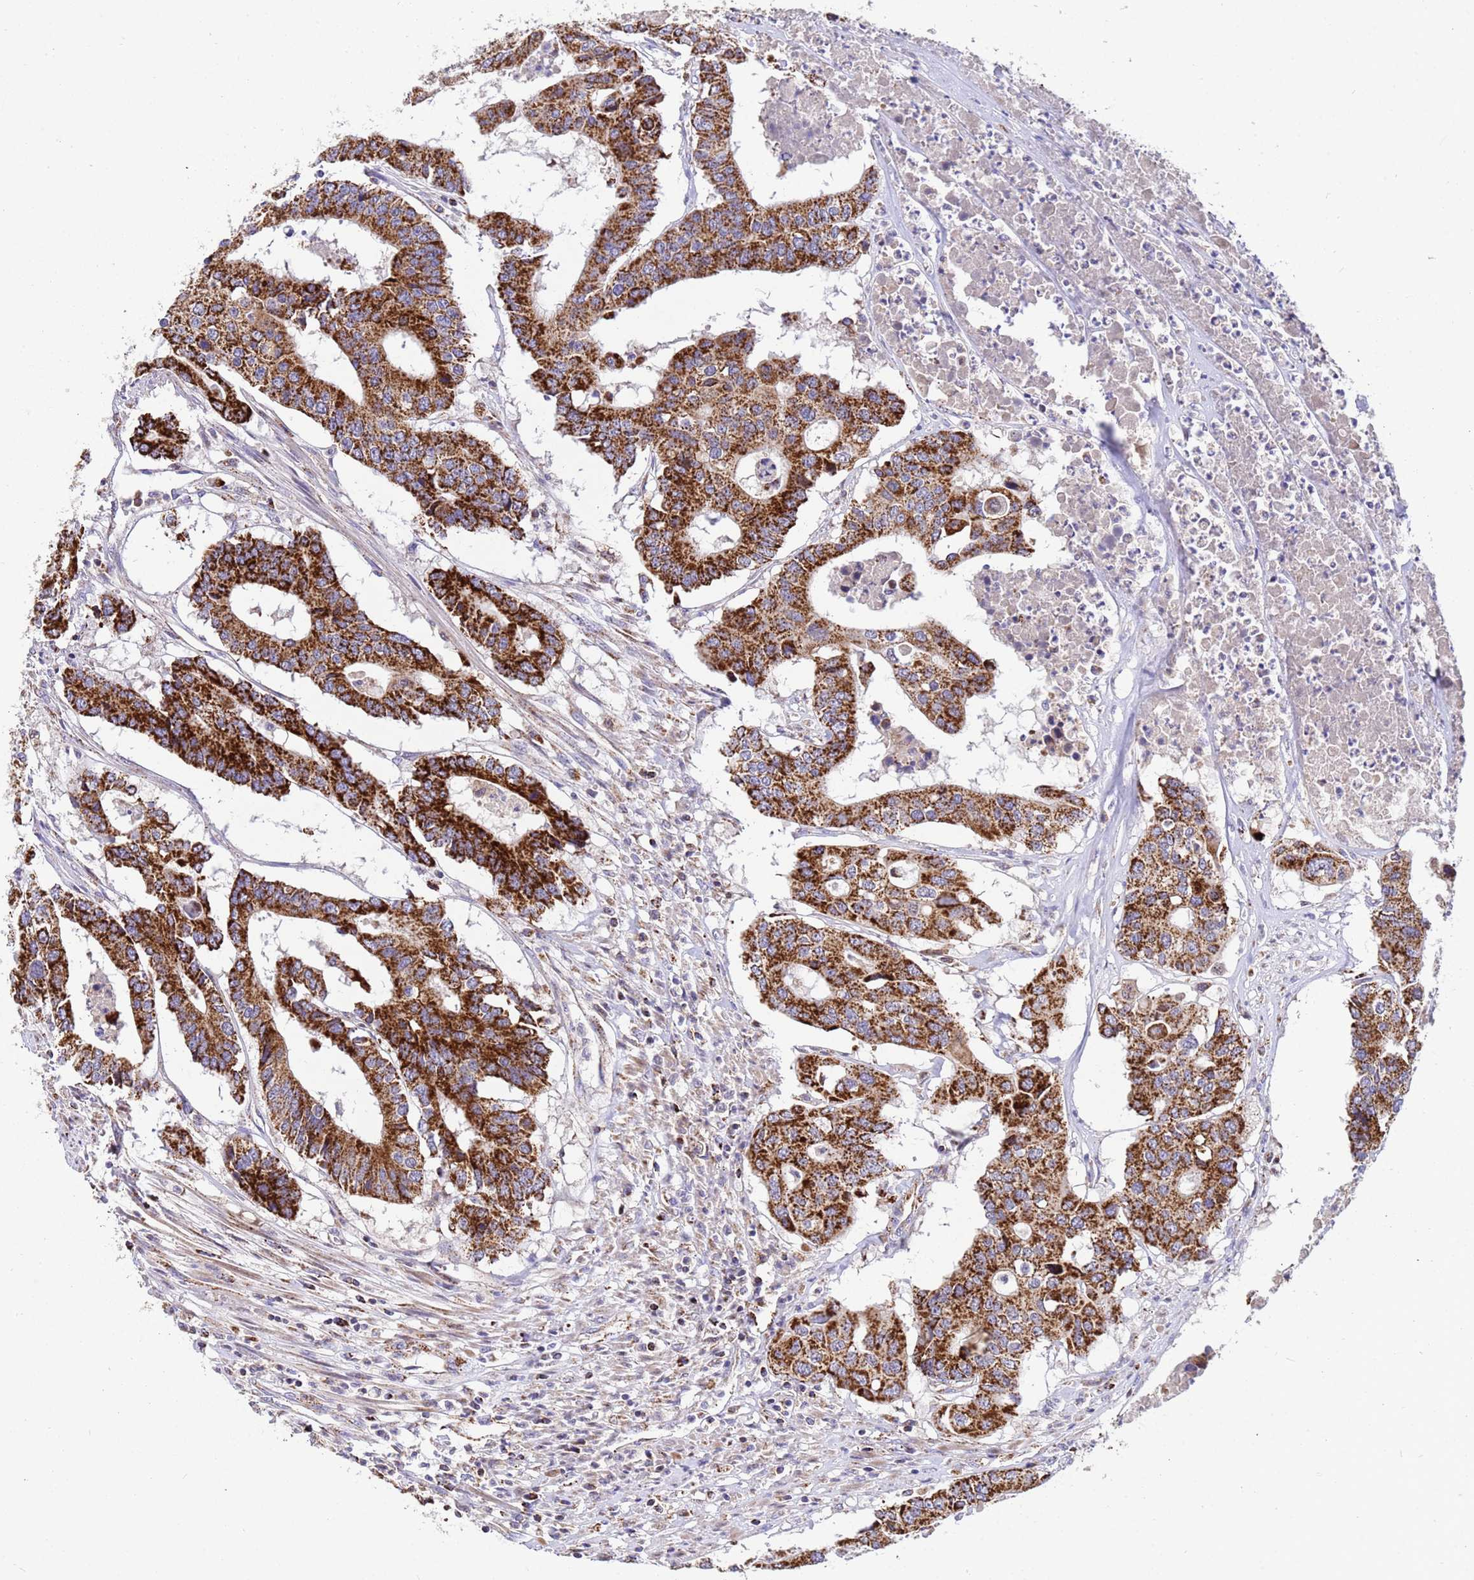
{"staining": {"intensity": "strong", "quantity": ">75%", "location": "cytoplasmic/membranous"}, "tissue": "colorectal cancer", "cell_type": "Tumor cells", "image_type": "cancer", "snomed": [{"axis": "morphology", "description": "Adenocarcinoma, NOS"}, {"axis": "topography", "description": "Colon"}], "caption": "About >75% of tumor cells in human adenocarcinoma (colorectal) reveal strong cytoplasmic/membranous protein positivity as visualized by brown immunohistochemical staining.", "gene": "TUBGCP3", "patient": {"sex": "male", "age": 77}}